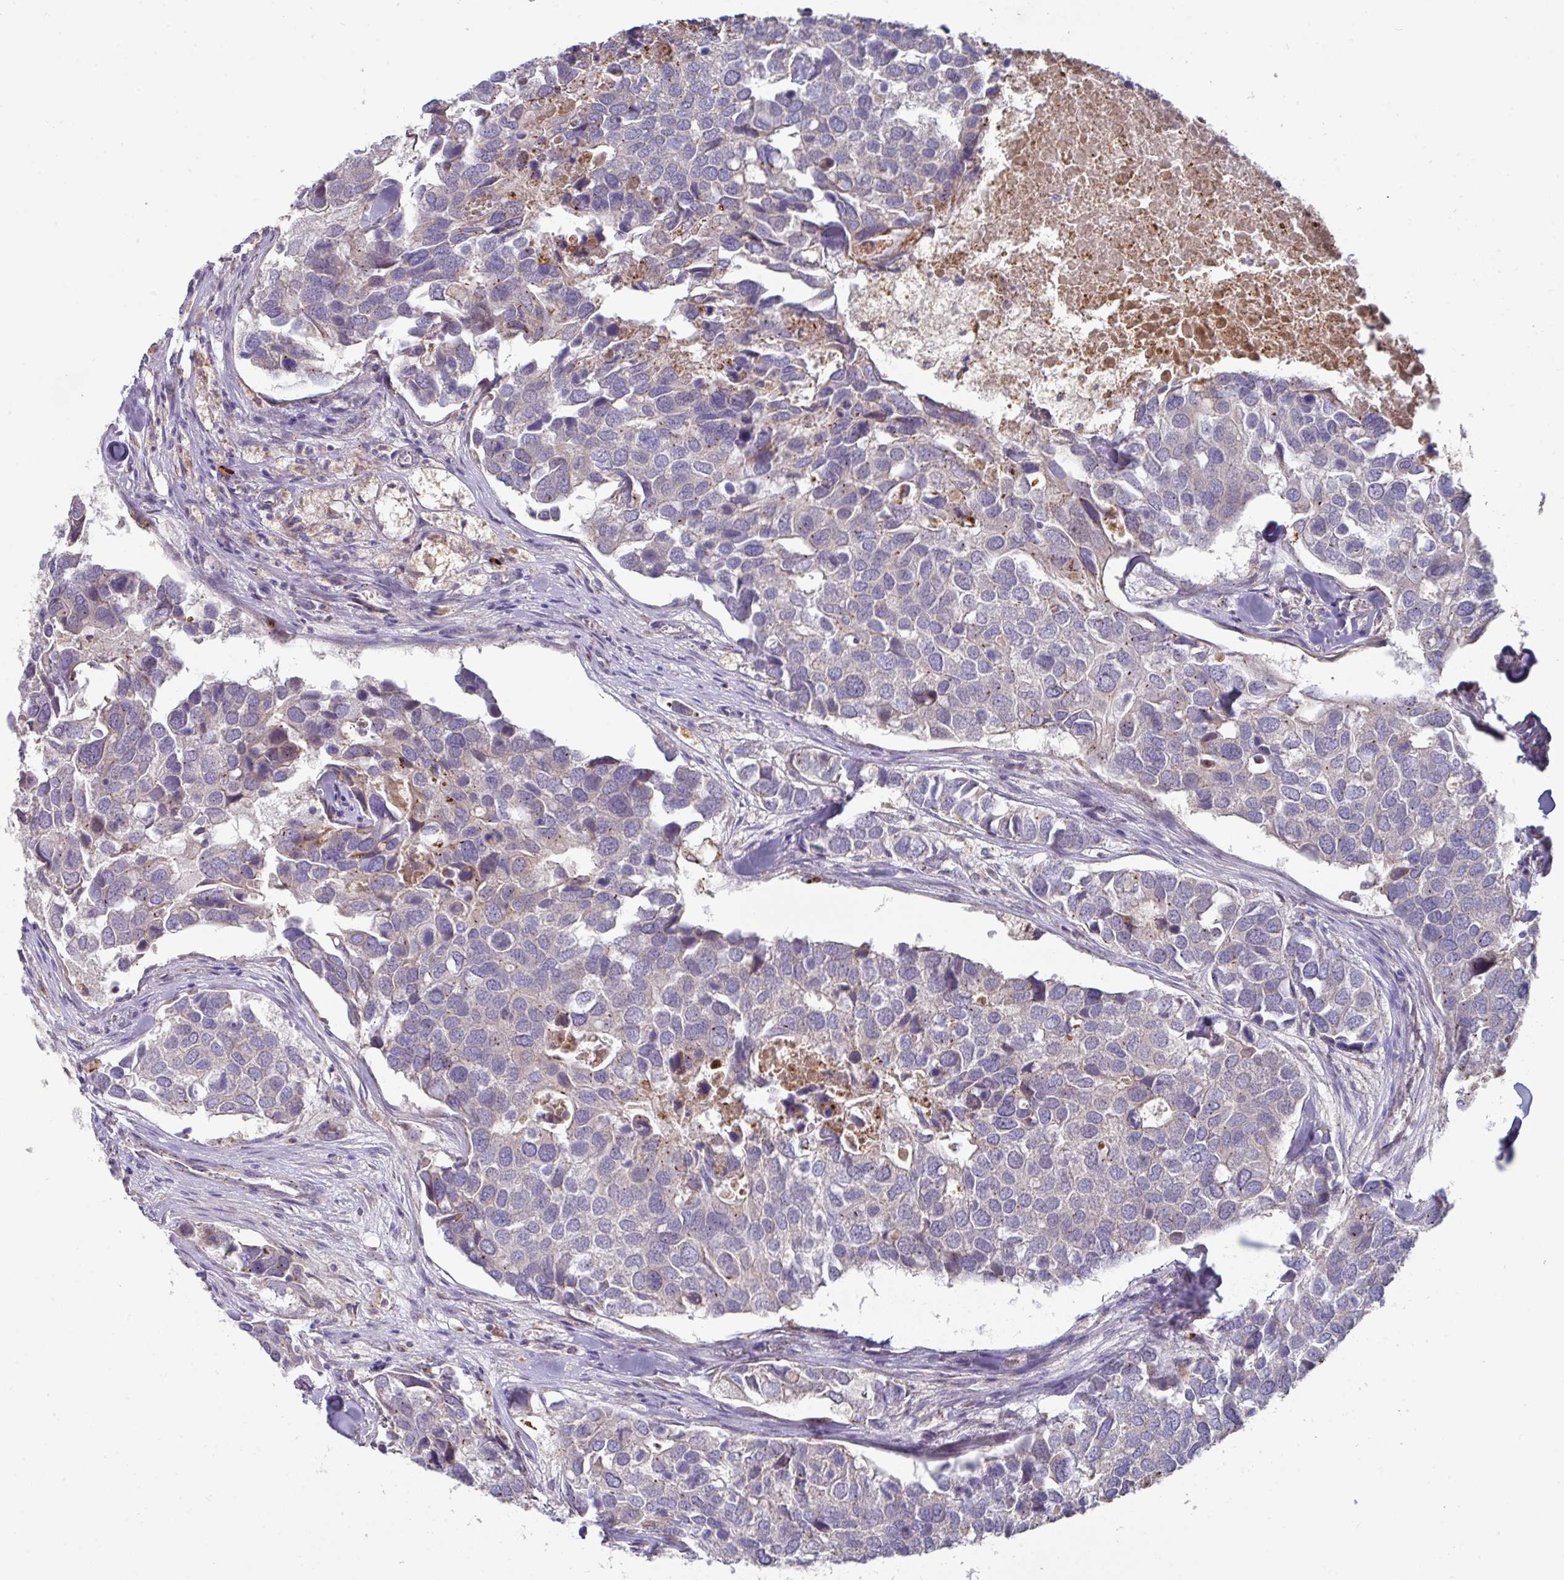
{"staining": {"intensity": "negative", "quantity": "none", "location": "none"}, "tissue": "breast cancer", "cell_type": "Tumor cells", "image_type": "cancer", "snomed": [{"axis": "morphology", "description": "Duct carcinoma"}, {"axis": "topography", "description": "Breast"}], "caption": "Immunohistochemistry (IHC) image of neoplastic tissue: intraductal carcinoma (breast) stained with DAB demonstrates no significant protein expression in tumor cells.", "gene": "IL4R", "patient": {"sex": "female", "age": 83}}